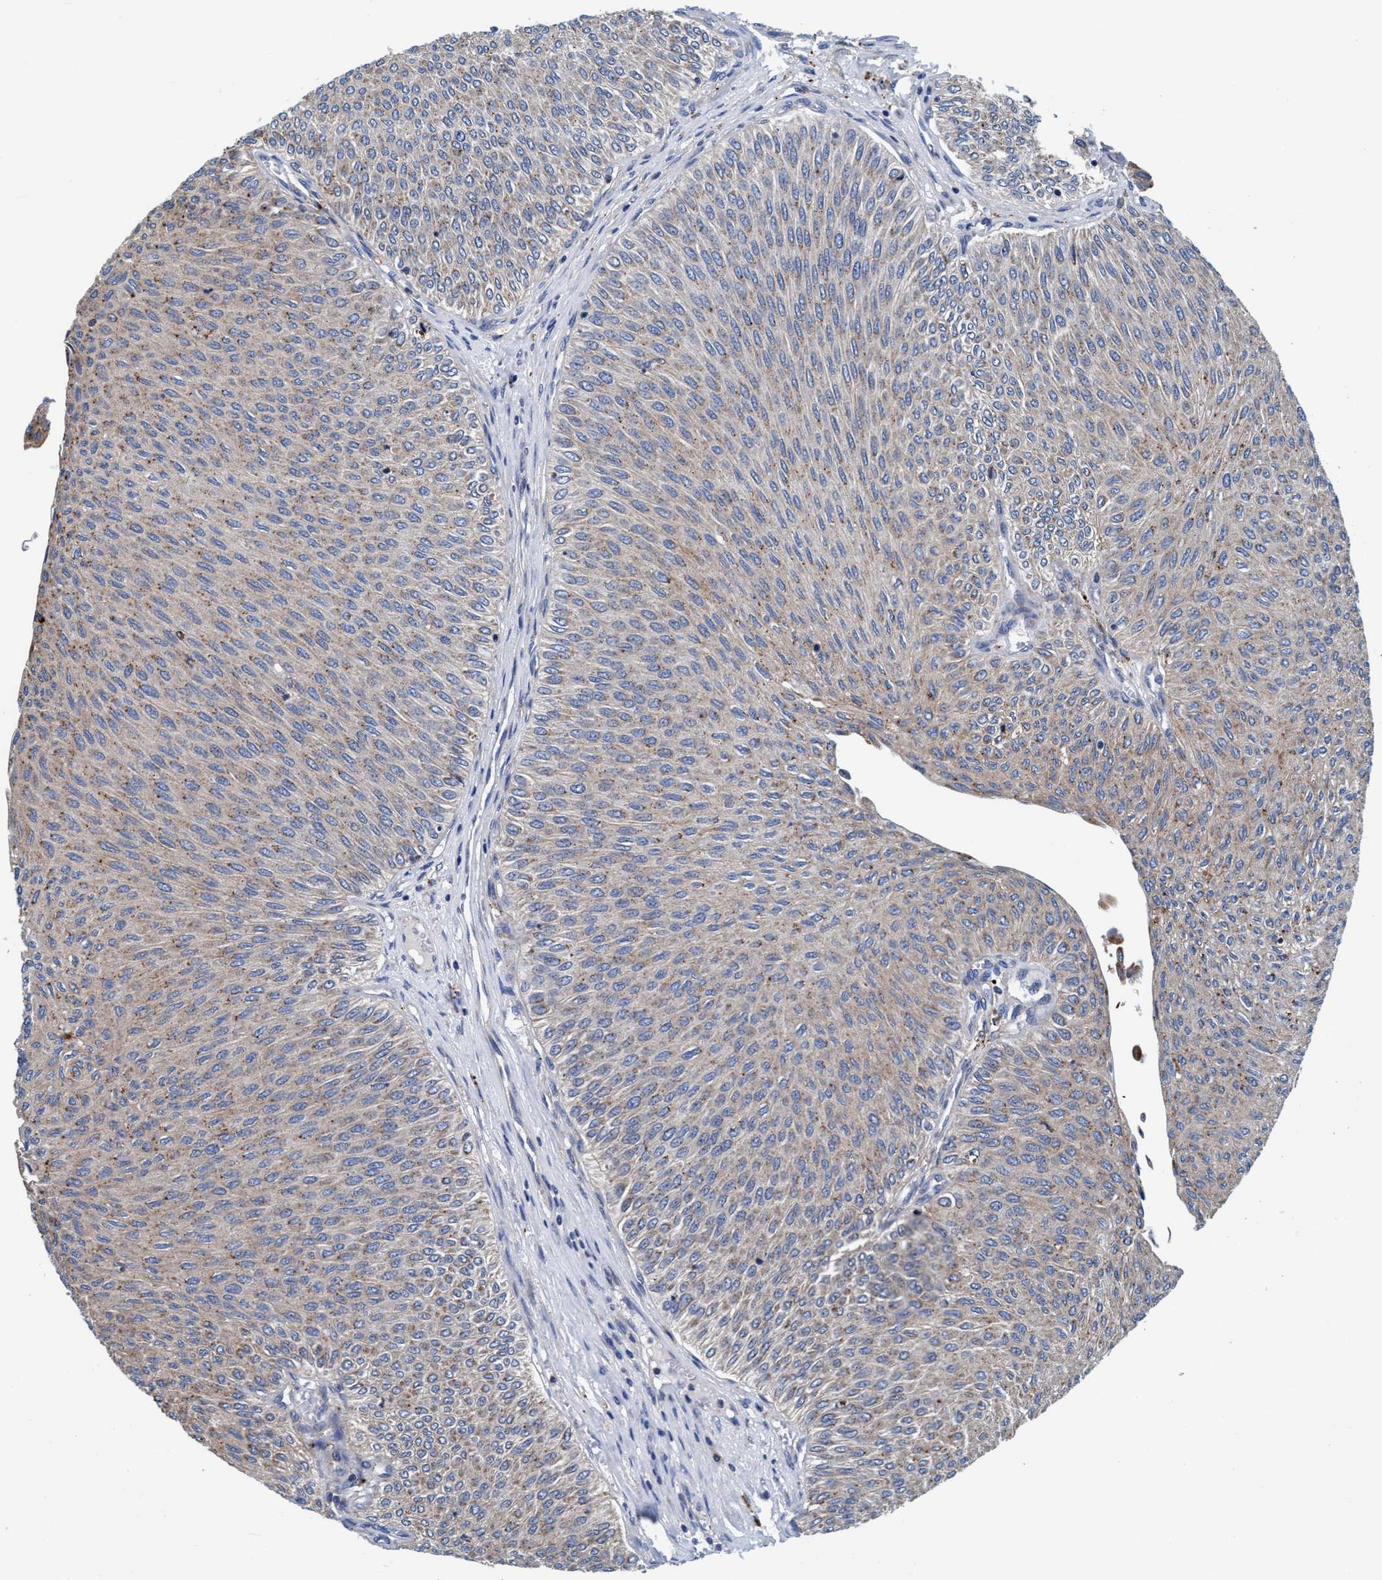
{"staining": {"intensity": "weak", "quantity": ">75%", "location": "cytoplasmic/membranous"}, "tissue": "urothelial cancer", "cell_type": "Tumor cells", "image_type": "cancer", "snomed": [{"axis": "morphology", "description": "Urothelial carcinoma, Low grade"}, {"axis": "topography", "description": "Urinary bladder"}], "caption": "IHC image of low-grade urothelial carcinoma stained for a protein (brown), which reveals low levels of weak cytoplasmic/membranous expression in about >75% of tumor cells.", "gene": "ENDOG", "patient": {"sex": "male", "age": 78}}